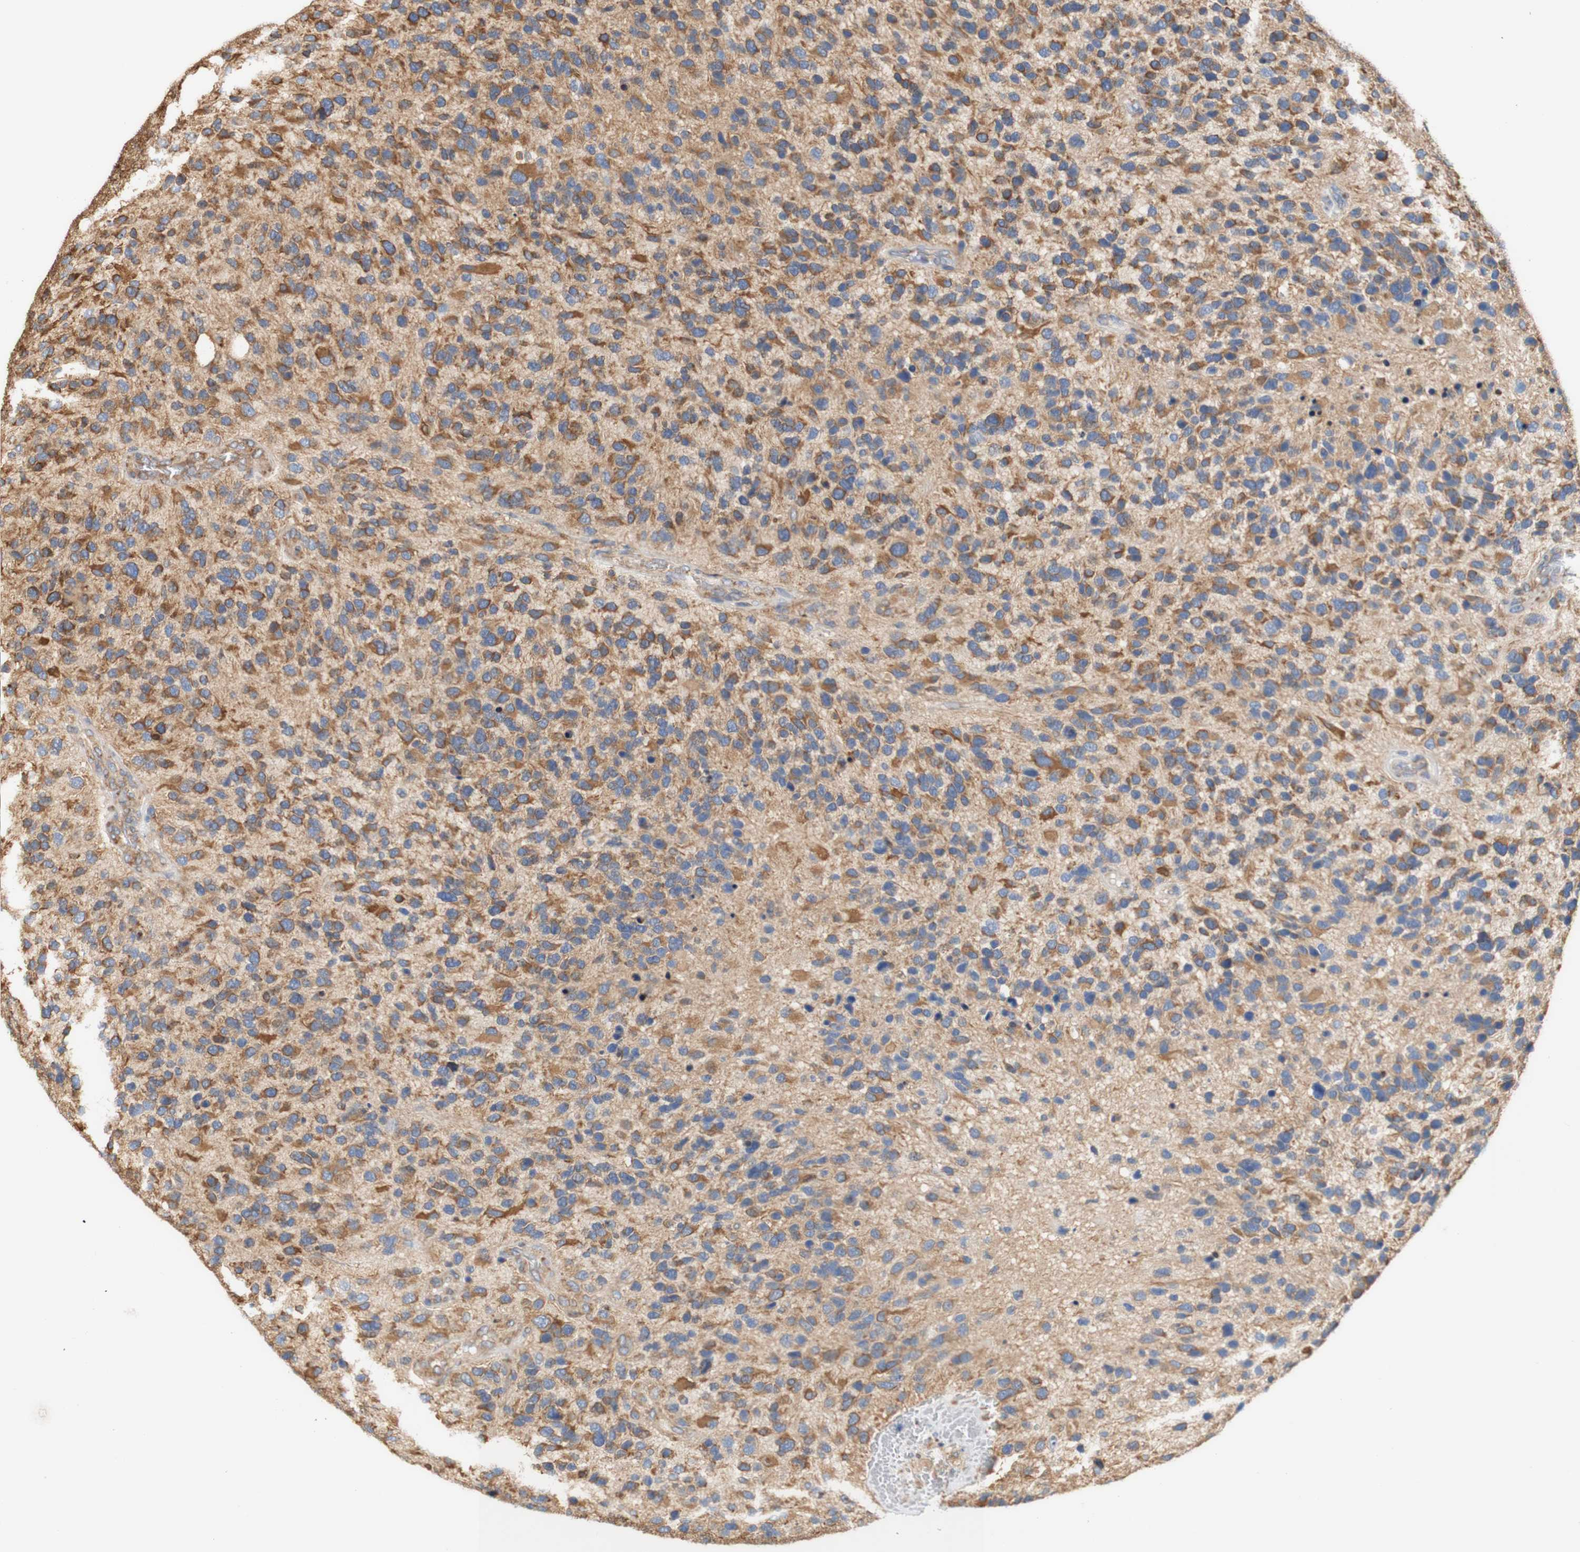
{"staining": {"intensity": "moderate", "quantity": ">75%", "location": "cytoplasmic/membranous"}, "tissue": "glioma", "cell_type": "Tumor cells", "image_type": "cancer", "snomed": [{"axis": "morphology", "description": "Glioma, malignant, High grade"}, {"axis": "topography", "description": "Brain"}], "caption": "This histopathology image reveals IHC staining of human glioma, with medium moderate cytoplasmic/membranous expression in about >75% of tumor cells.", "gene": "EIF2AK4", "patient": {"sex": "female", "age": 58}}